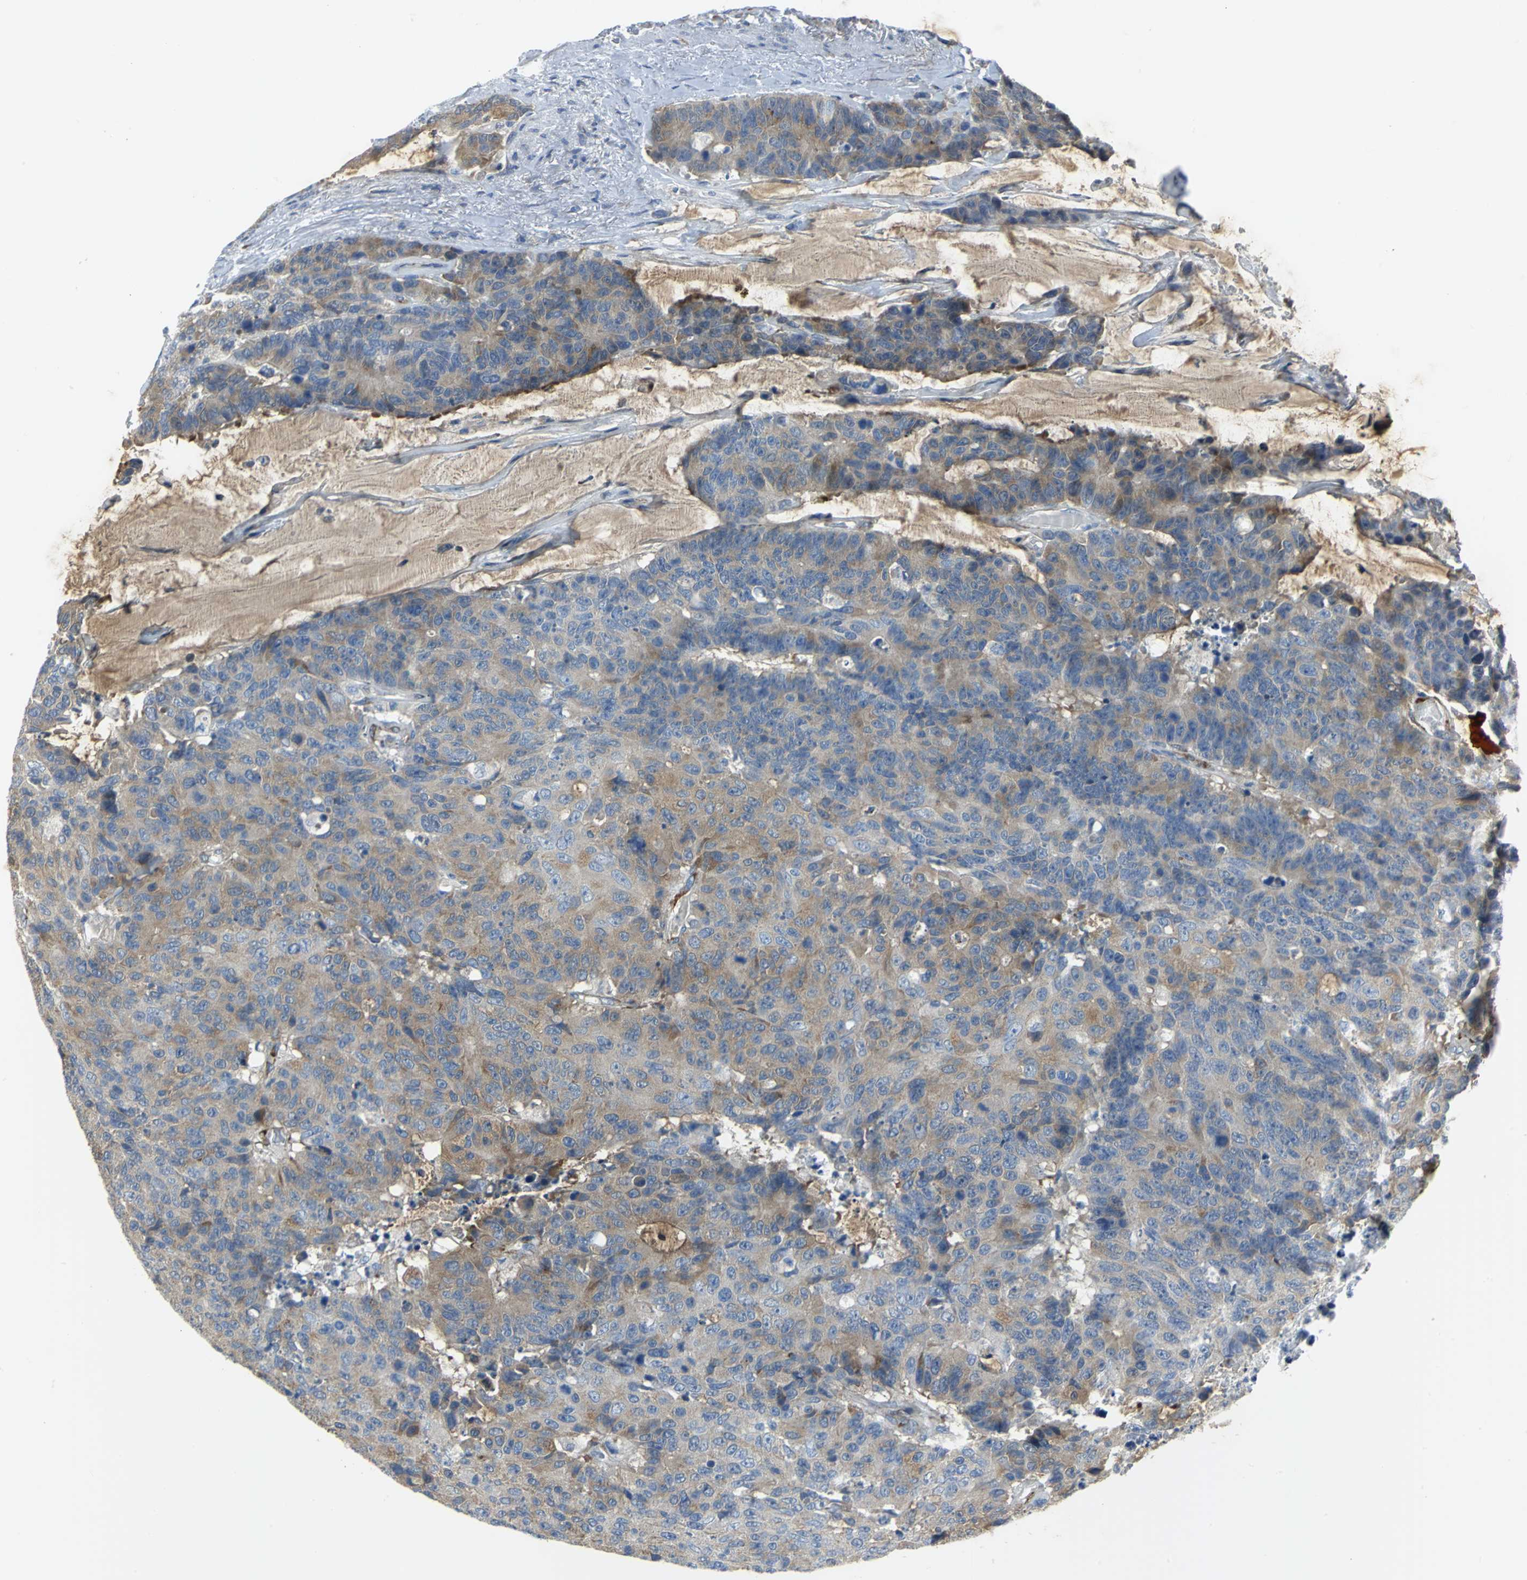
{"staining": {"intensity": "moderate", "quantity": ">75%", "location": "cytoplasmic/membranous"}, "tissue": "colorectal cancer", "cell_type": "Tumor cells", "image_type": "cancer", "snomed": [{"axis": "morphology", "description": "Adenocarcinoma, NOS"}, {"axis": "topography", "description": "Colon"}], "caption": "A histopathology image showing moderate cytoplasmic/membranous positivity in about >75% of tumor cells in adenocarcinoma (colorectal), as visualized by brown immunohistochemical staining.", "gene": "EIF5A", "patient": {"sex": "female", "age": 86}}